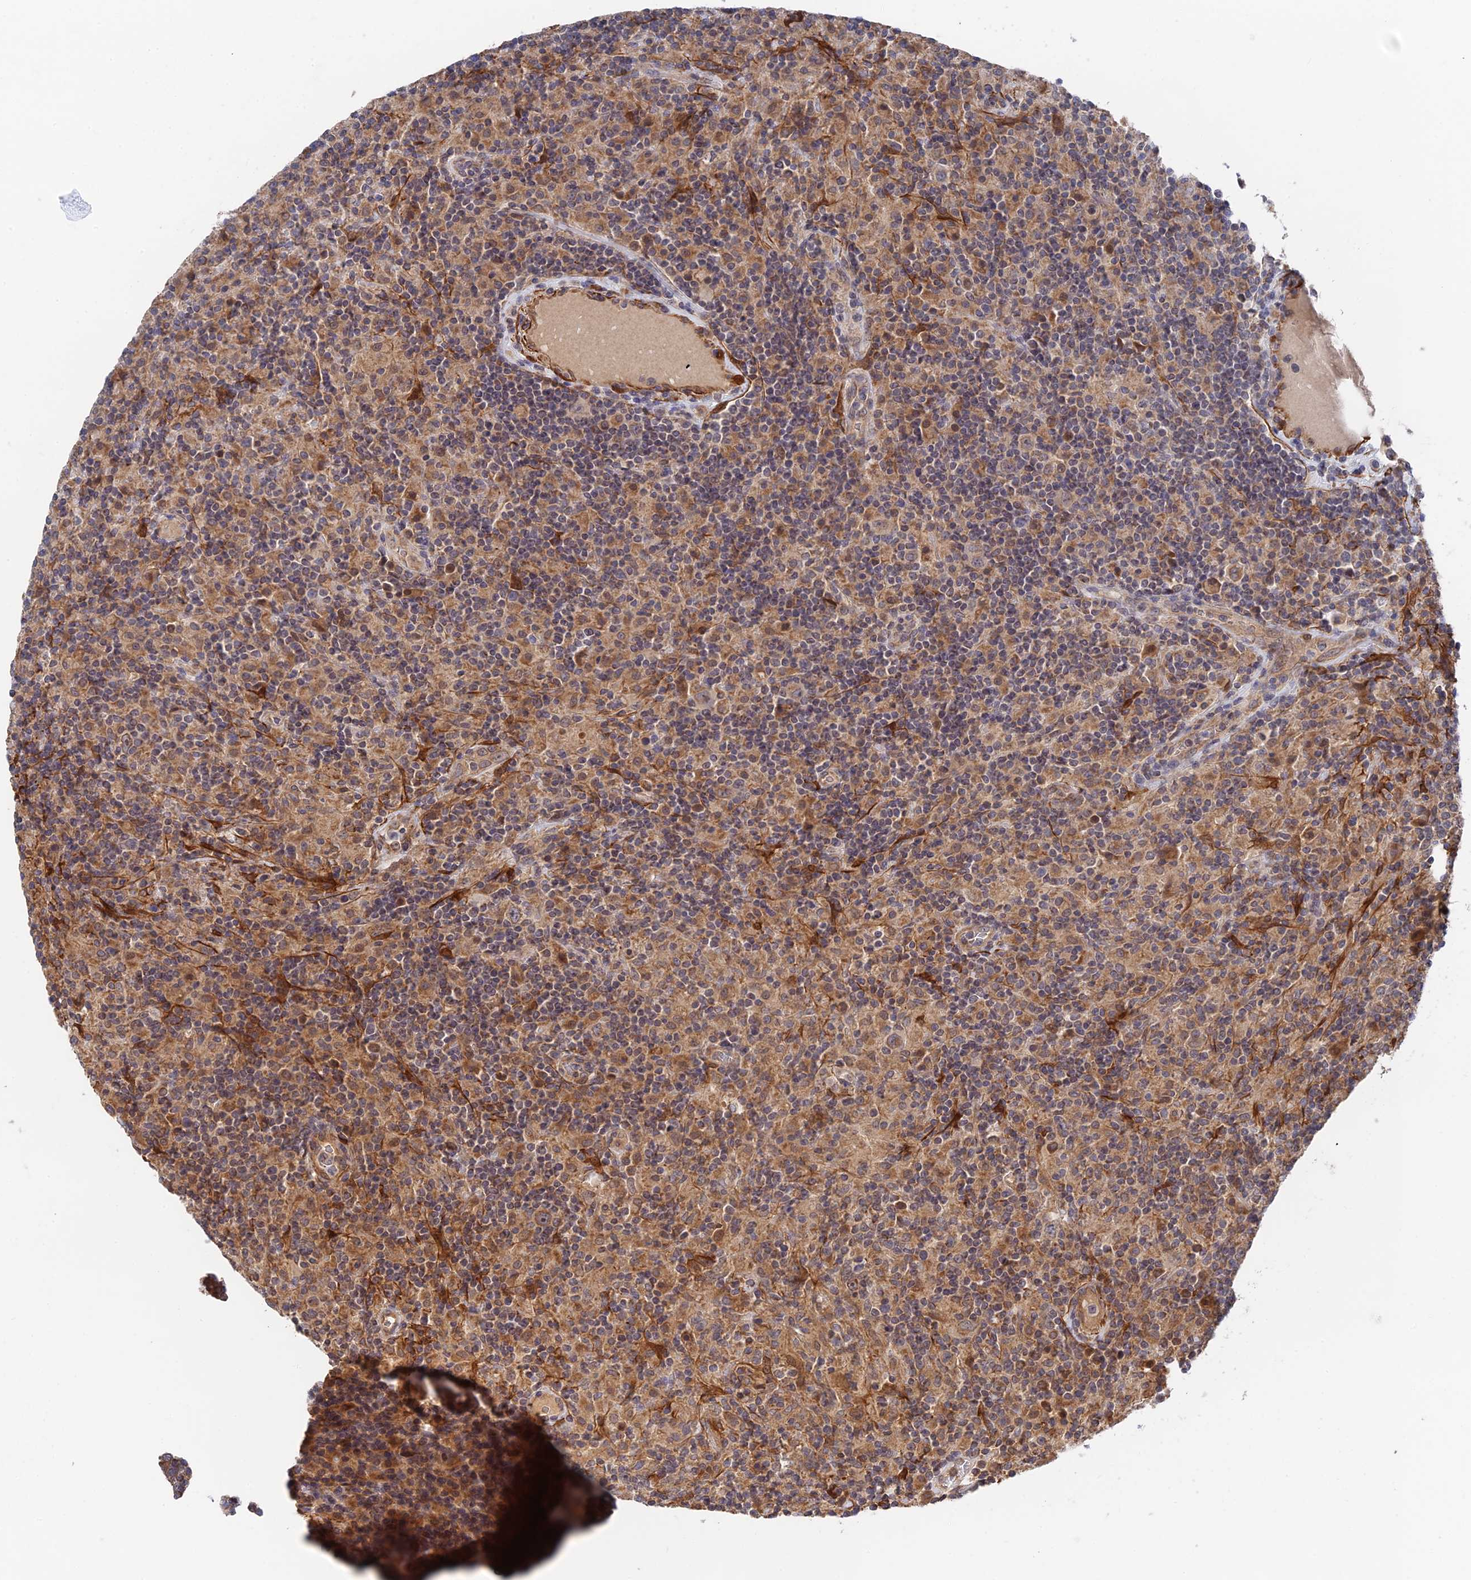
{"staining": {"intensity": "moderate", "quantity": ">75%", "location": "cytoplasmic/membranous"}, "tissue": "lymphoma", "cell_type": "Tumor cells", "image_type": "cancer", "snomed": [{"axis": "morphology", "description": "Hodgkin's disease, NOS"}, {"axis": "topography", "description": "Lymph node"}], "caption": "This image reveals lymphoma stained with immunohistochemistry to label a protein in brown. The cytoplasmic/membranous of tumor cells show moderate positivity for the protein. Nuclei are counter-stained blue.", "gene": "ZNF320", "patient": {"sex": "male", "age": 70}}